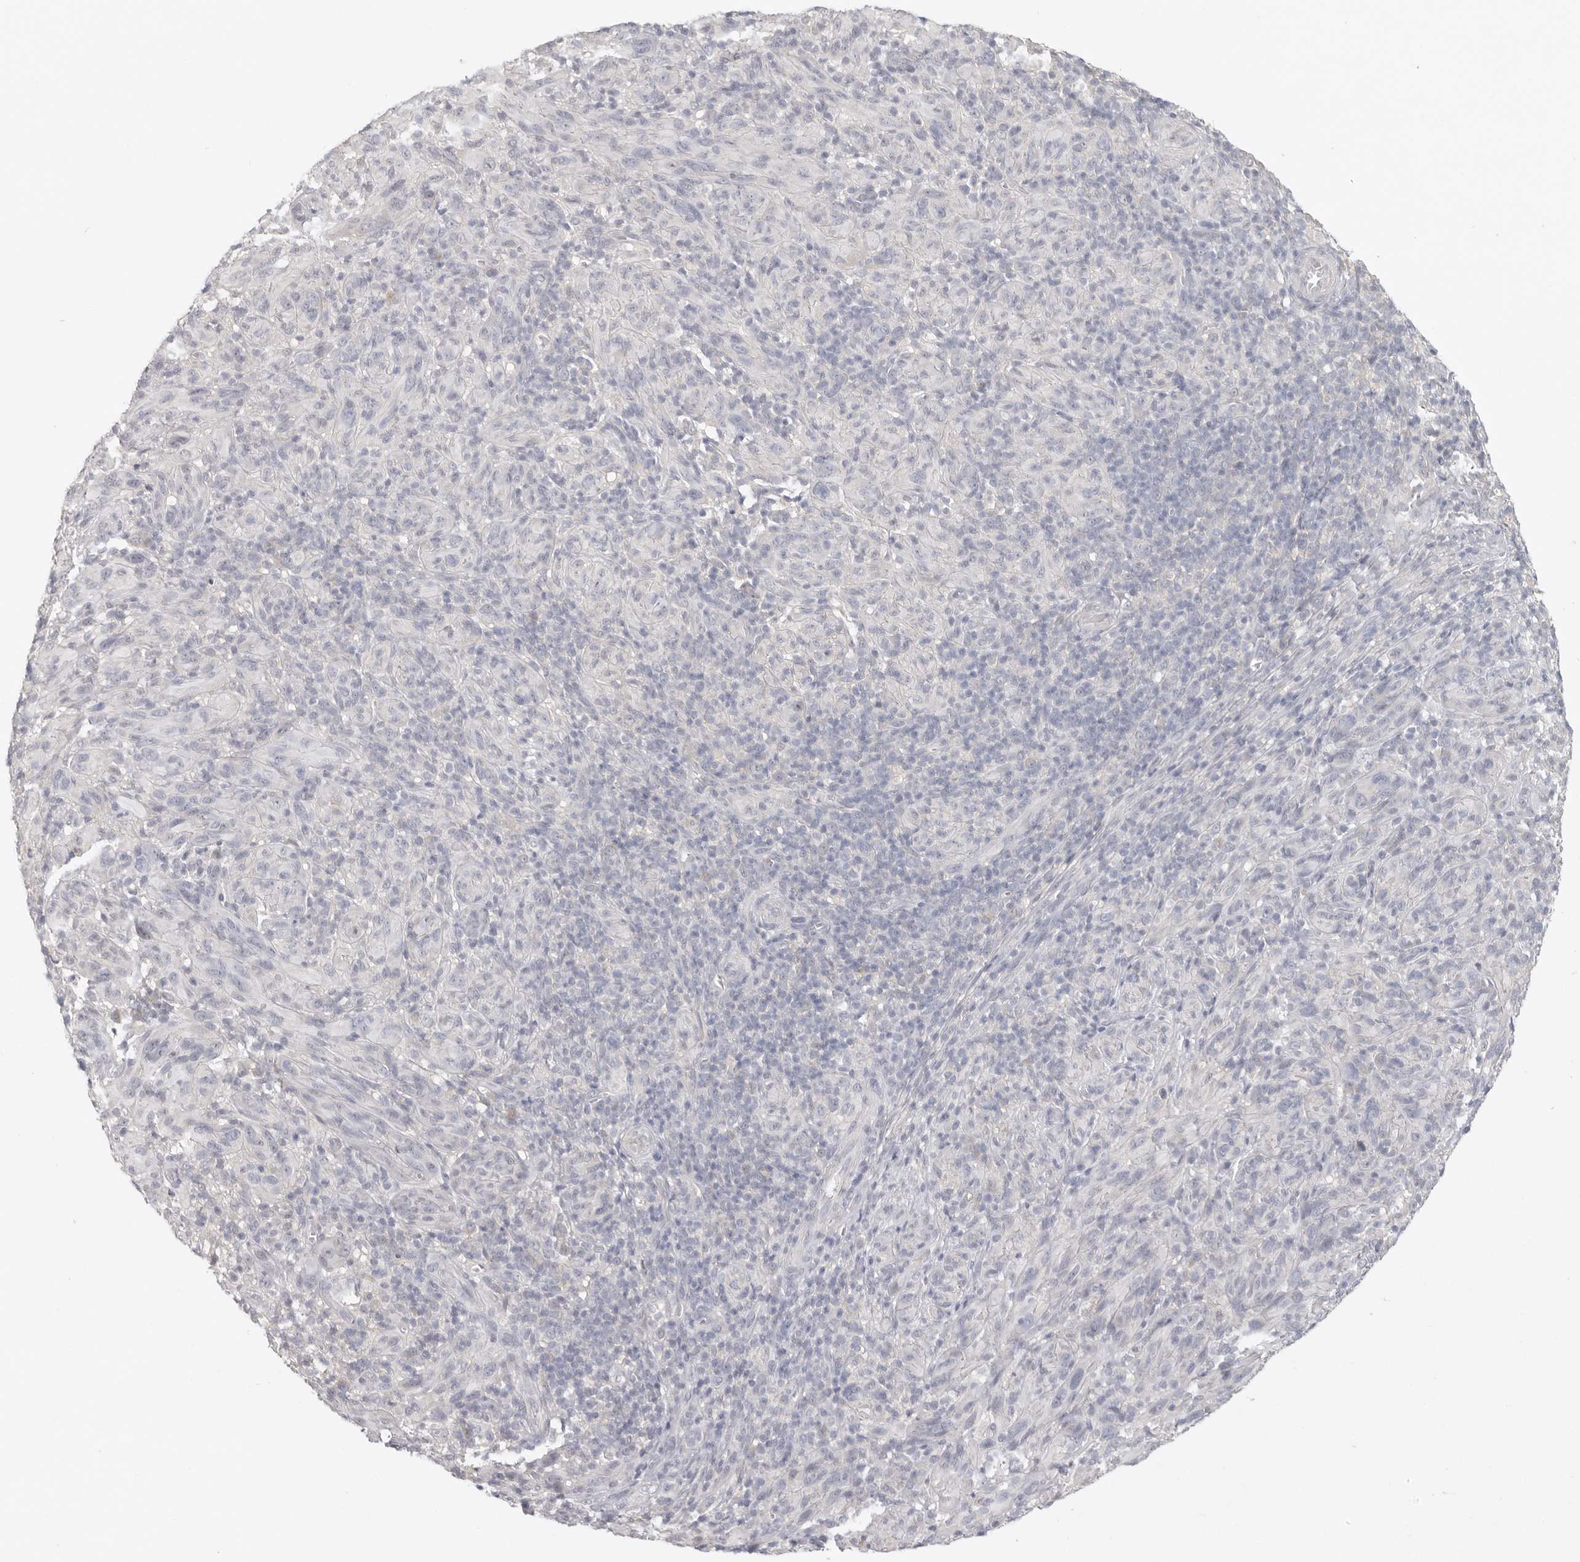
{"staining": {"intensity": "negative", "quantity": "none", "location": "none"}, "tissue": "melanoma", "cell_type": "Tumor cells", "image_type": "cancer", "snomed": [{"axis": "morphology", "description": "Malignant melanoma, NOS"}, {"axis": "topography", "description": "Skin of head"}], "caption": "Immunohistochemistry (IHC) of malignant melanoma demonstrates no positivity in tumor cells.", "gene": "AHDC1", "patient": {"sex": "male", "age": 96}}